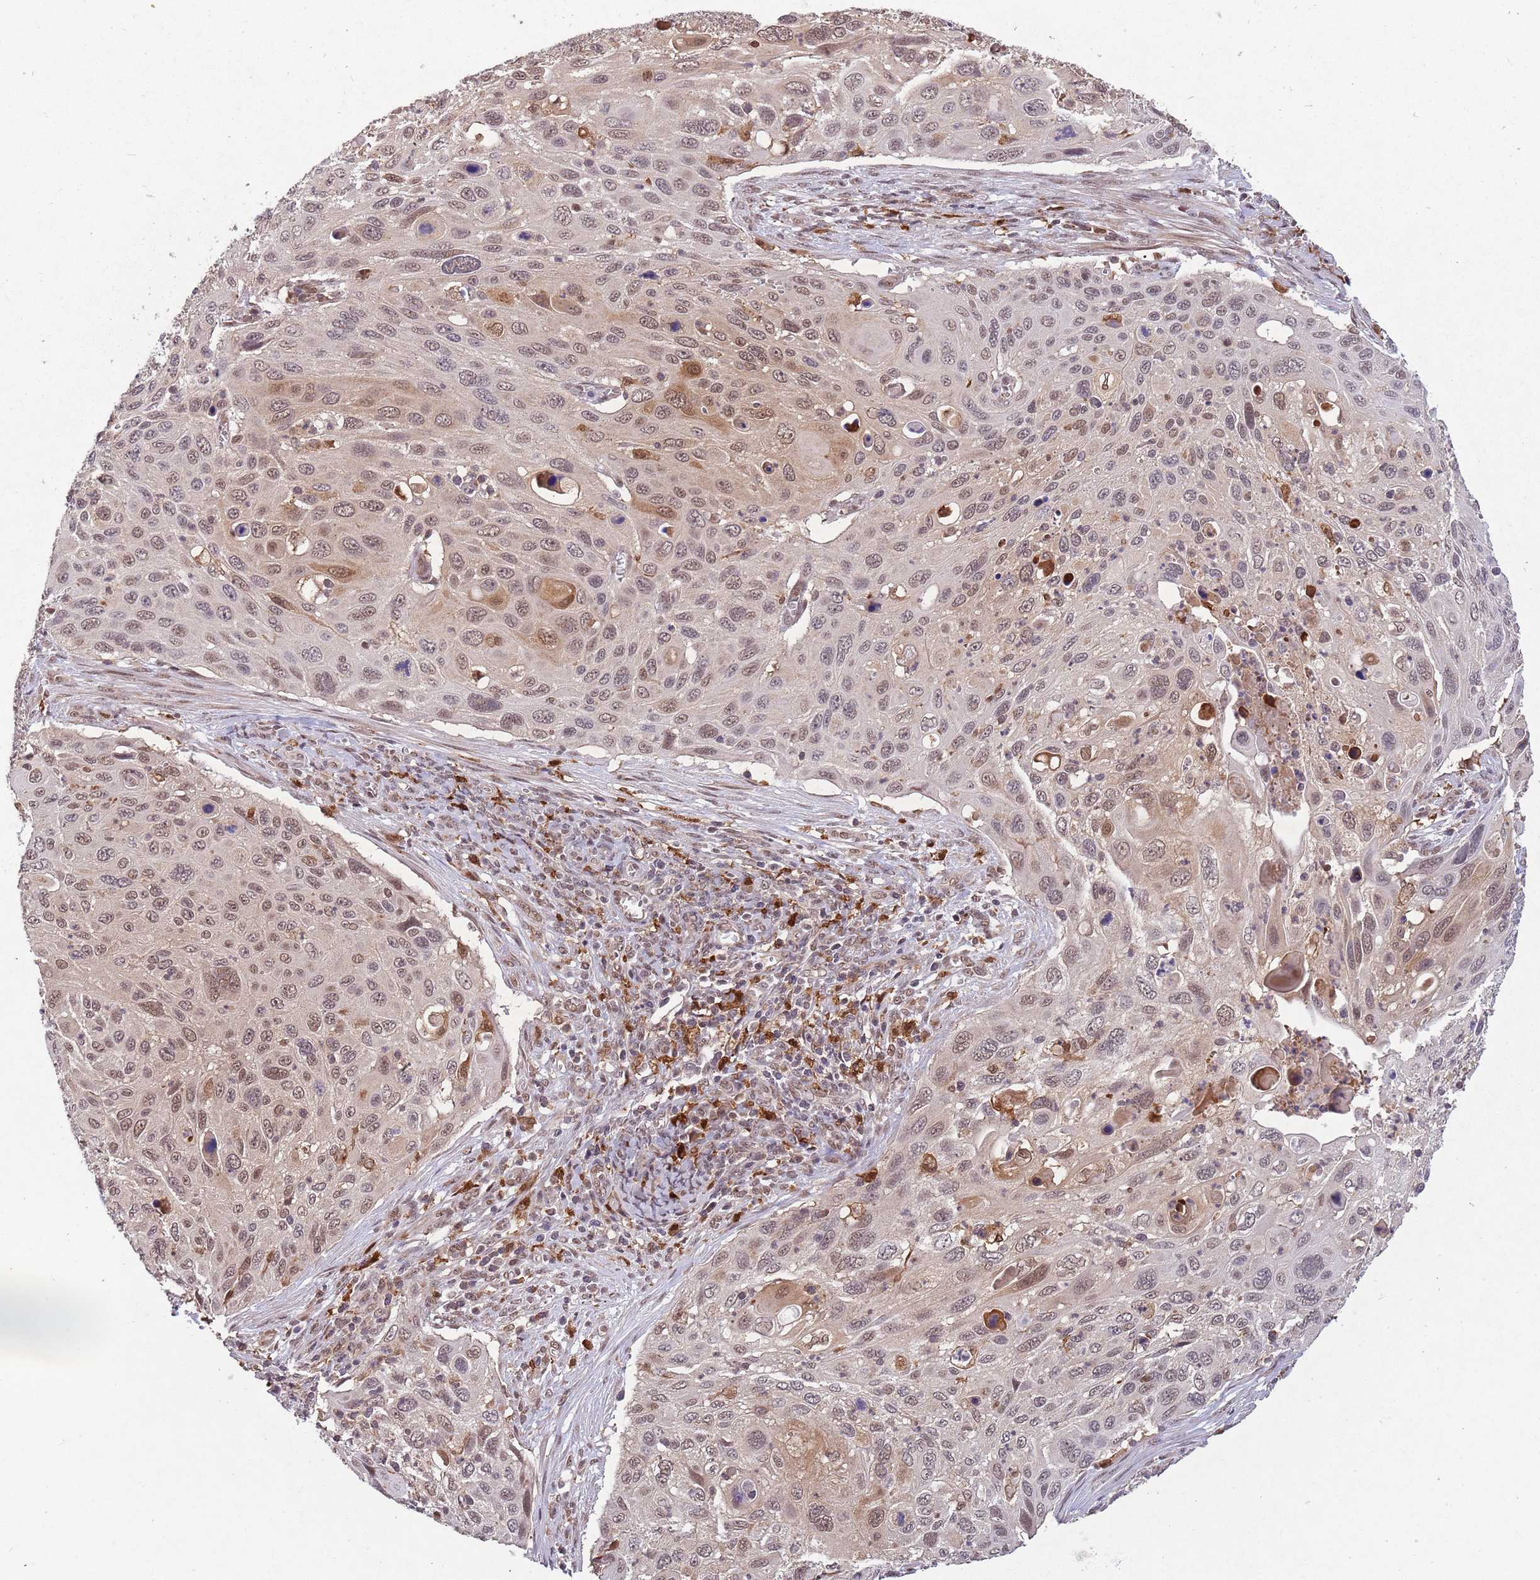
{"staining": {"intensity": "moderate", "quantity": "25%-75%", "location": "cytoplasmic/membranous,nuclear"}, "tissue": "cervical cancer", "cell_type": "Tumor cells", "image_type": "cancer", "snomed": [{"axis": "morphology", "description": "Squamous cell carcinoma, NOS"}, {"axis": "topography", "description": "Cervix"}], "caption": "The photomicrograph displays immunohistochemical staining of cervical cancer (squamous cell carcinoma). There is moderate cytoplasmic/membranous and nuclear staining is identified in about 25%-75% of tumor cells.", "gene": "ZNF639", "patient": {"sex": "female", "age": 70}}